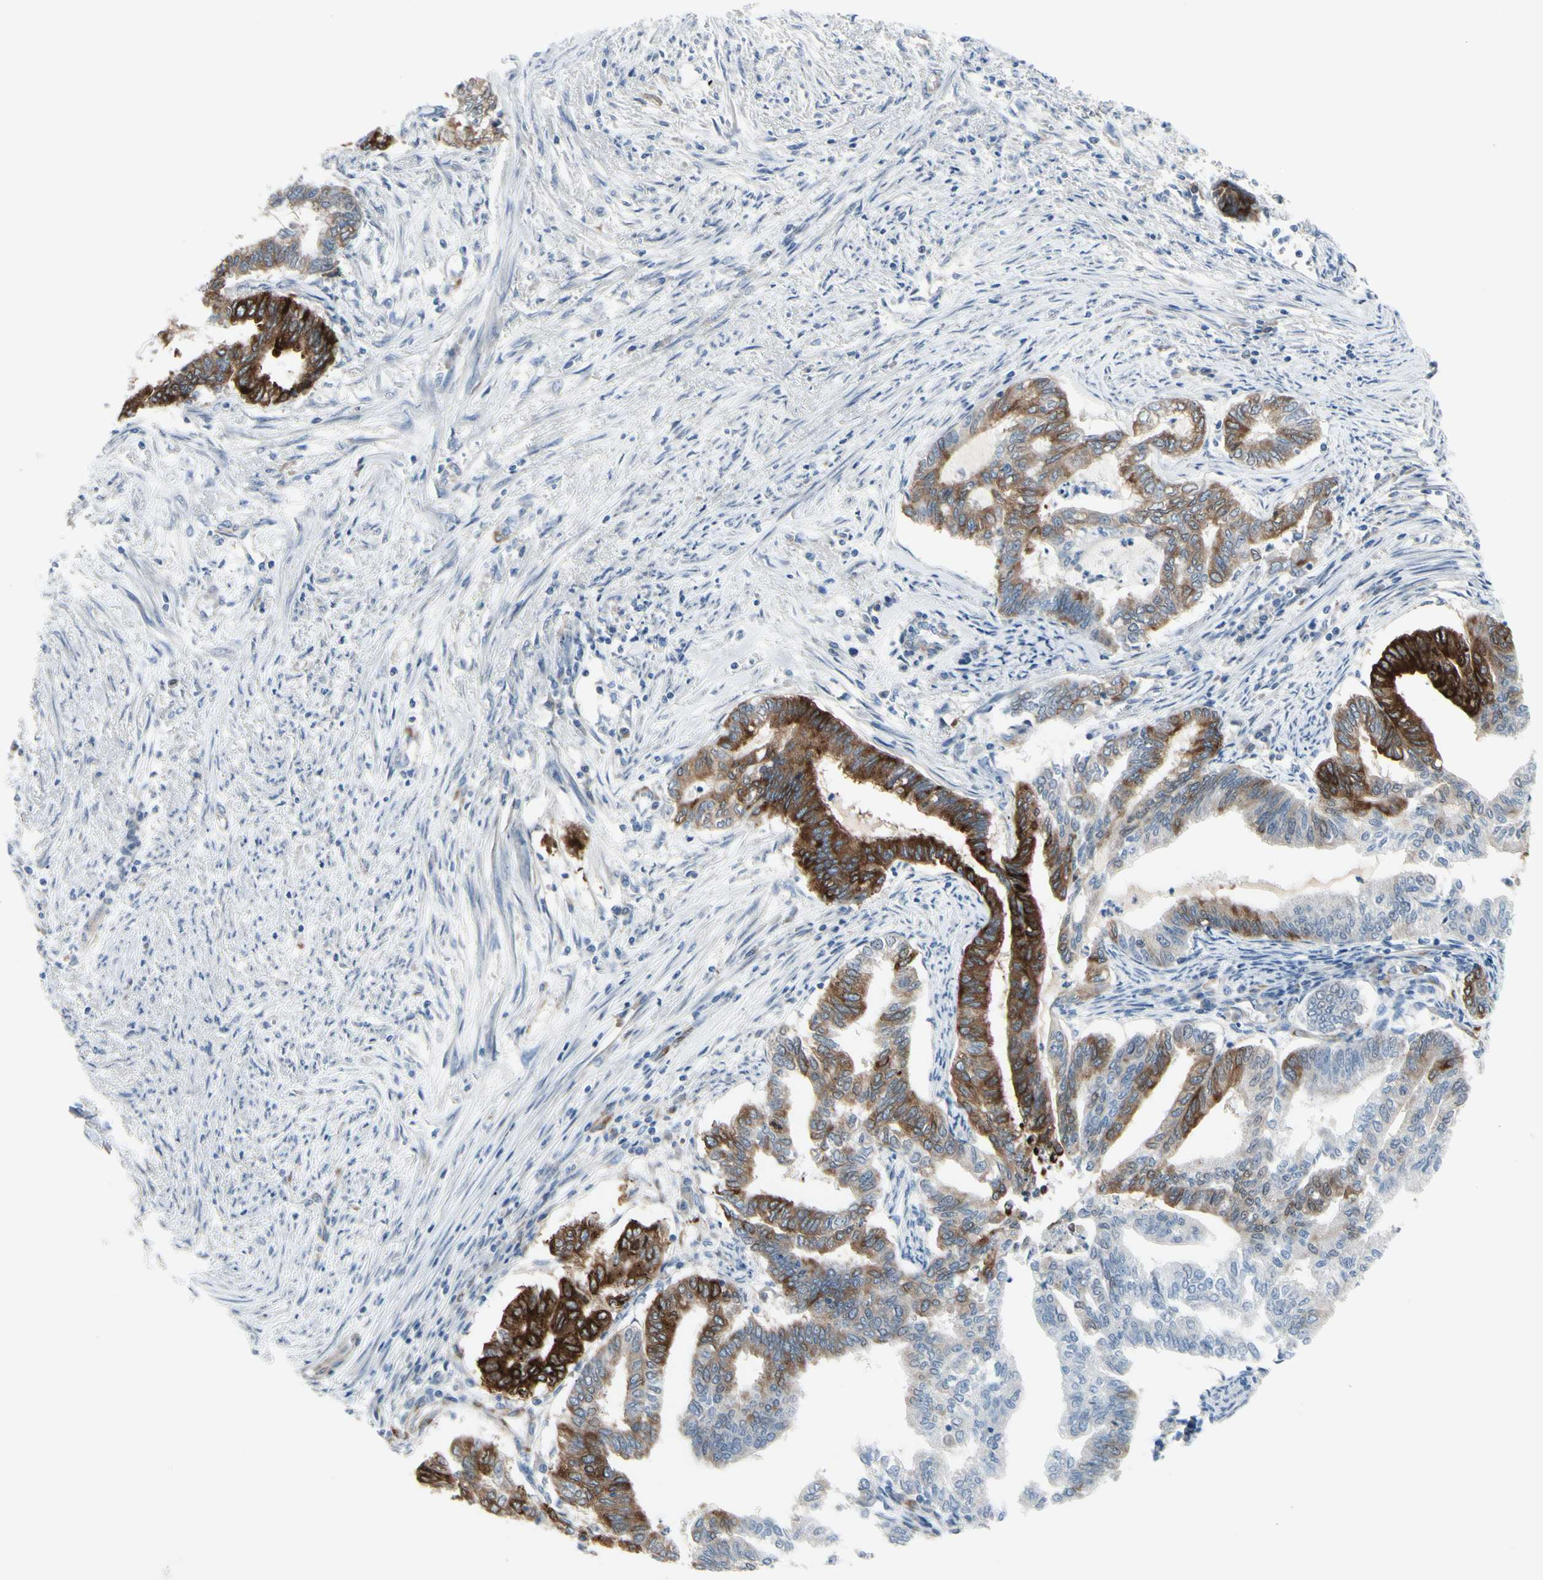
{"staining": {"intensity": "strong", "quantity": "25%-75%", "location": "cytoplasmic/membranous"}, "tissue": "endometrial cancer", "cell_type": "Tumor cells", "image_type": "cancer", "snomed": [{"axis": "morphology", "description": "Adenocarcinoma, NOS"}, {"axis": "topography", "description": "Endometrium"}], "caption": "This is an image of immunohistochemistry staining of endometrial cancer (adenocarcinoma), which shows strong expression in the cytoplasmic/membranous of tumor cells.", "gene": "MAP2", "patient": {"sex": "female", "age": 79}}